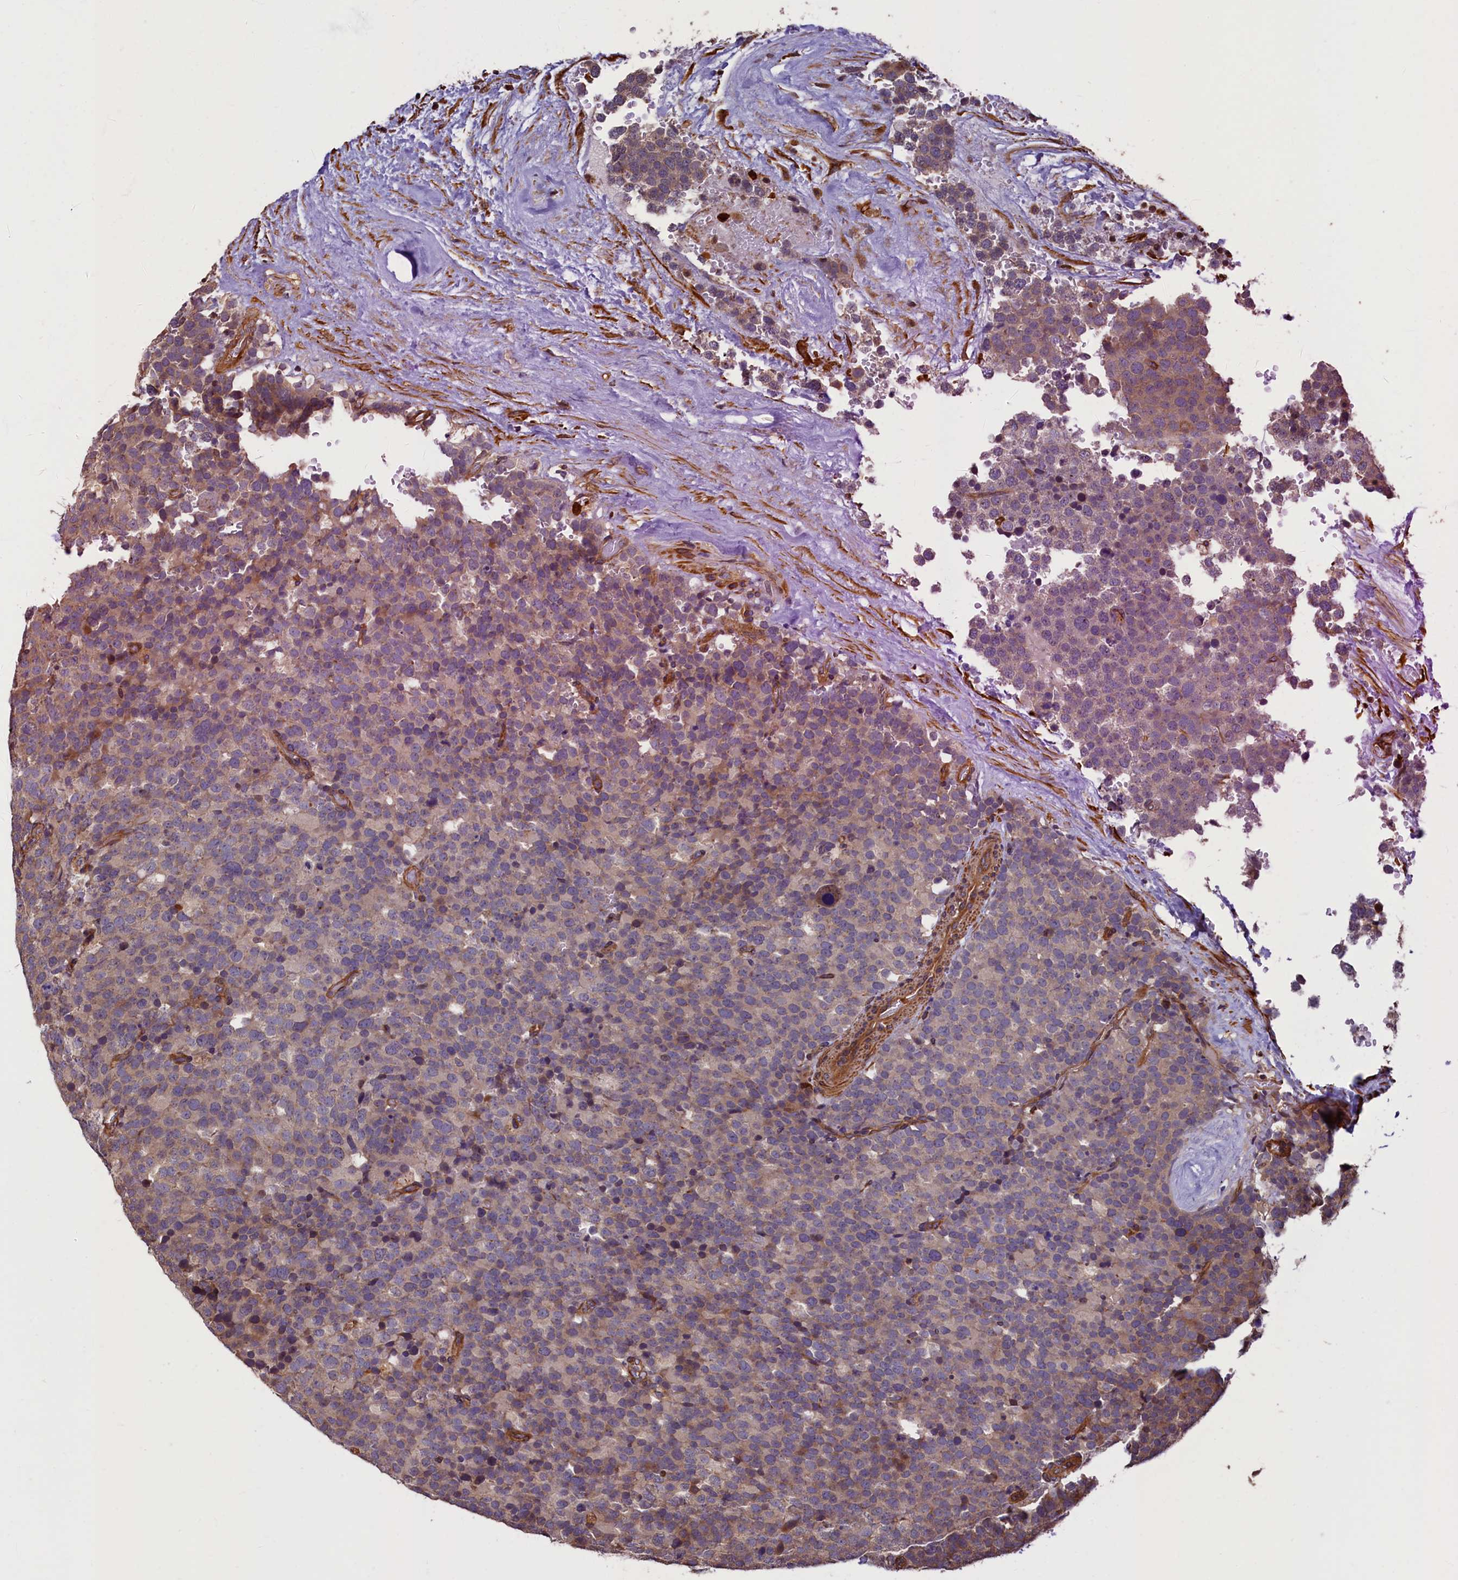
{"staining": {"intensity": "negative", "quantity": "none", "location": "none"}, "tissue": "testis cancer", "cell_type": "Tumor cells", "image_type": "cancer", "snomed": [{"axis": "morphology", "description": "Seminoma, NOS"}, {"axis": "topography", "description": "Testis"}], "caption": "Immunohistochemical staining of seminoma (testis) shows no significant positivity in tumor cells. (DAB (3,3'-diaminobenzidine) immunohistochemistry visualized using brightfield microscopy, high magnification).", "gene": "CCDC102B", "patient": {"sex": "male", "age": 71}}